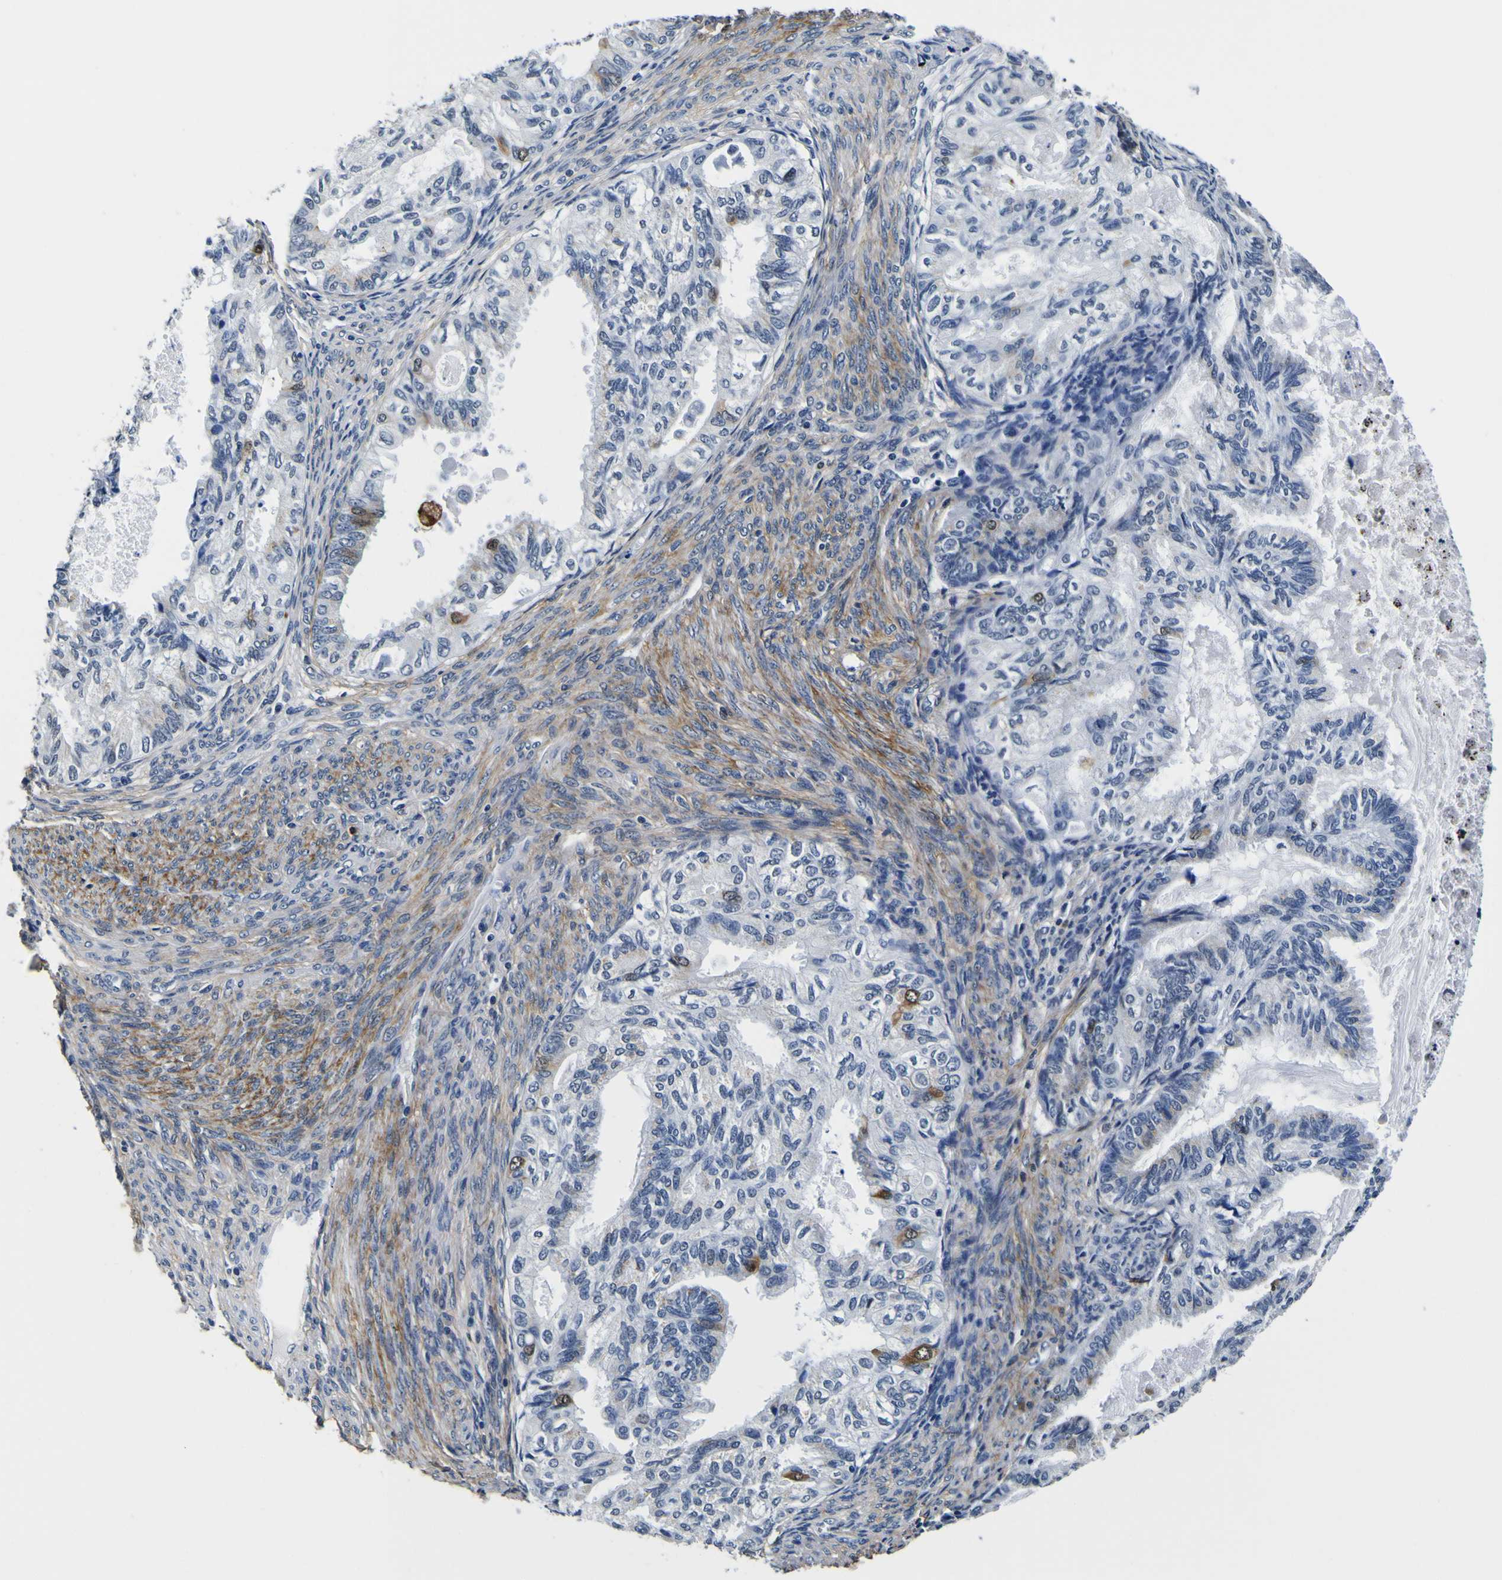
{"staining": {"intensity": "negative", "quantity": "none", "location": "none"}, "tissue": "cervical cancer", "cell_type": "Tumor cells", "image_type": "cancer", "snomed": [{"axis": "morphology", "description": "Normal tissue, NOS"}, {"axis": "morphology", "description": "Adenocarcinoma, NOS"}, {"axis": "topography", "description": "Cervix"}, {"axis": "topography", "description": "Endometrium"}], "caption": "Tumor cells are negative for brown protein staining in cervical cancer. (DAB (3,3'-diaminobenzidine) immunohistochemistry visualized using brightfield microscopy, high magnification).", "gene": "POSTN", "patient": {"sex": "female", "age": 86}}